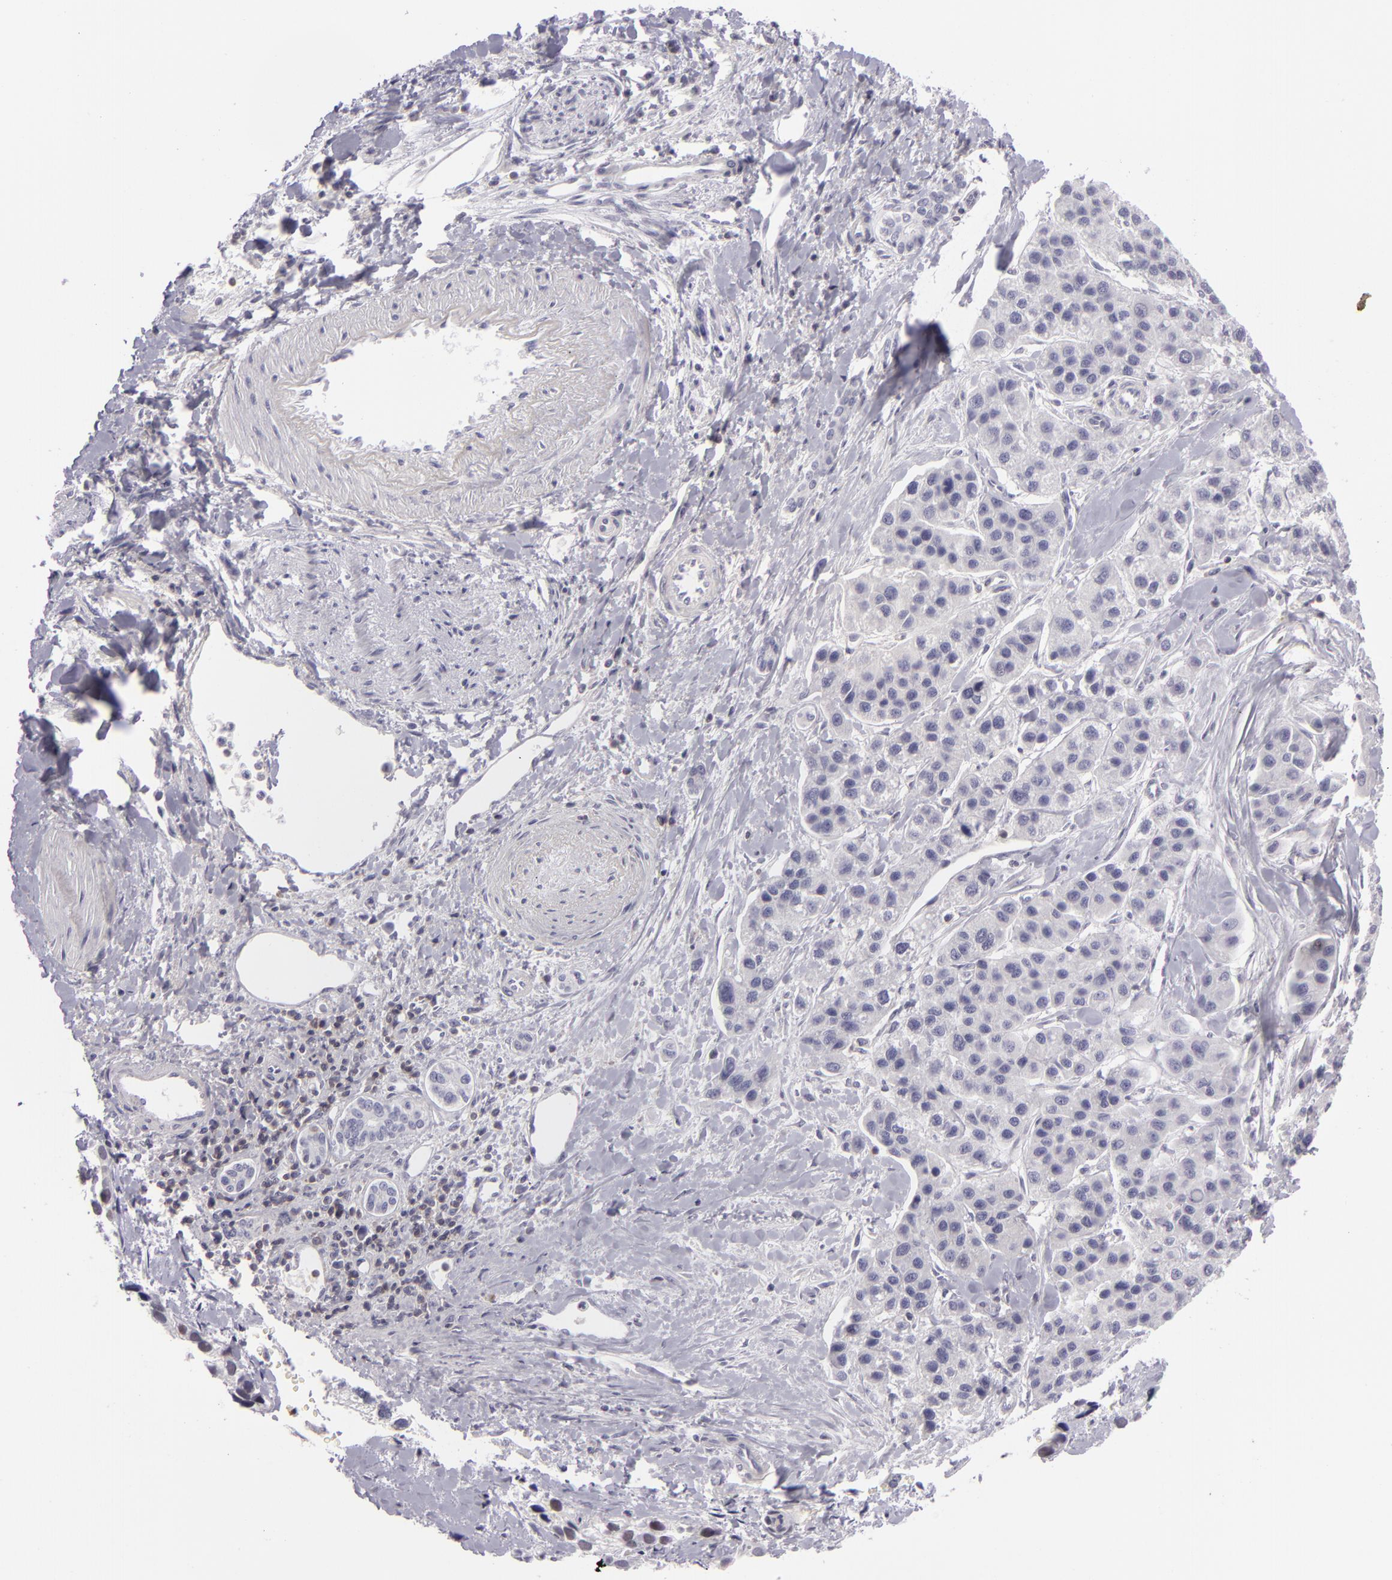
{"staining": {"intensity": "negative", "quantity": "none", "location": "none"}, "tissue": "liver cancer", "cell_type": "Tumor cells", "image_type": "cancer", "snomed": [{"axis": "morphology", "description": "Carcinoma, Hepatocellular, NOS"}, {"axis": "topography", "description": "Liver"}], "caption": "Image shows no protein staining in tumor cells of liver cancer (hepatocellular carcinoma) tissue. (DAB immunohistochemistry (IHC) with hematoxylin counter stain).", "gene": "KCNAB2", "patient": {"sex": "female", "age": 85}}